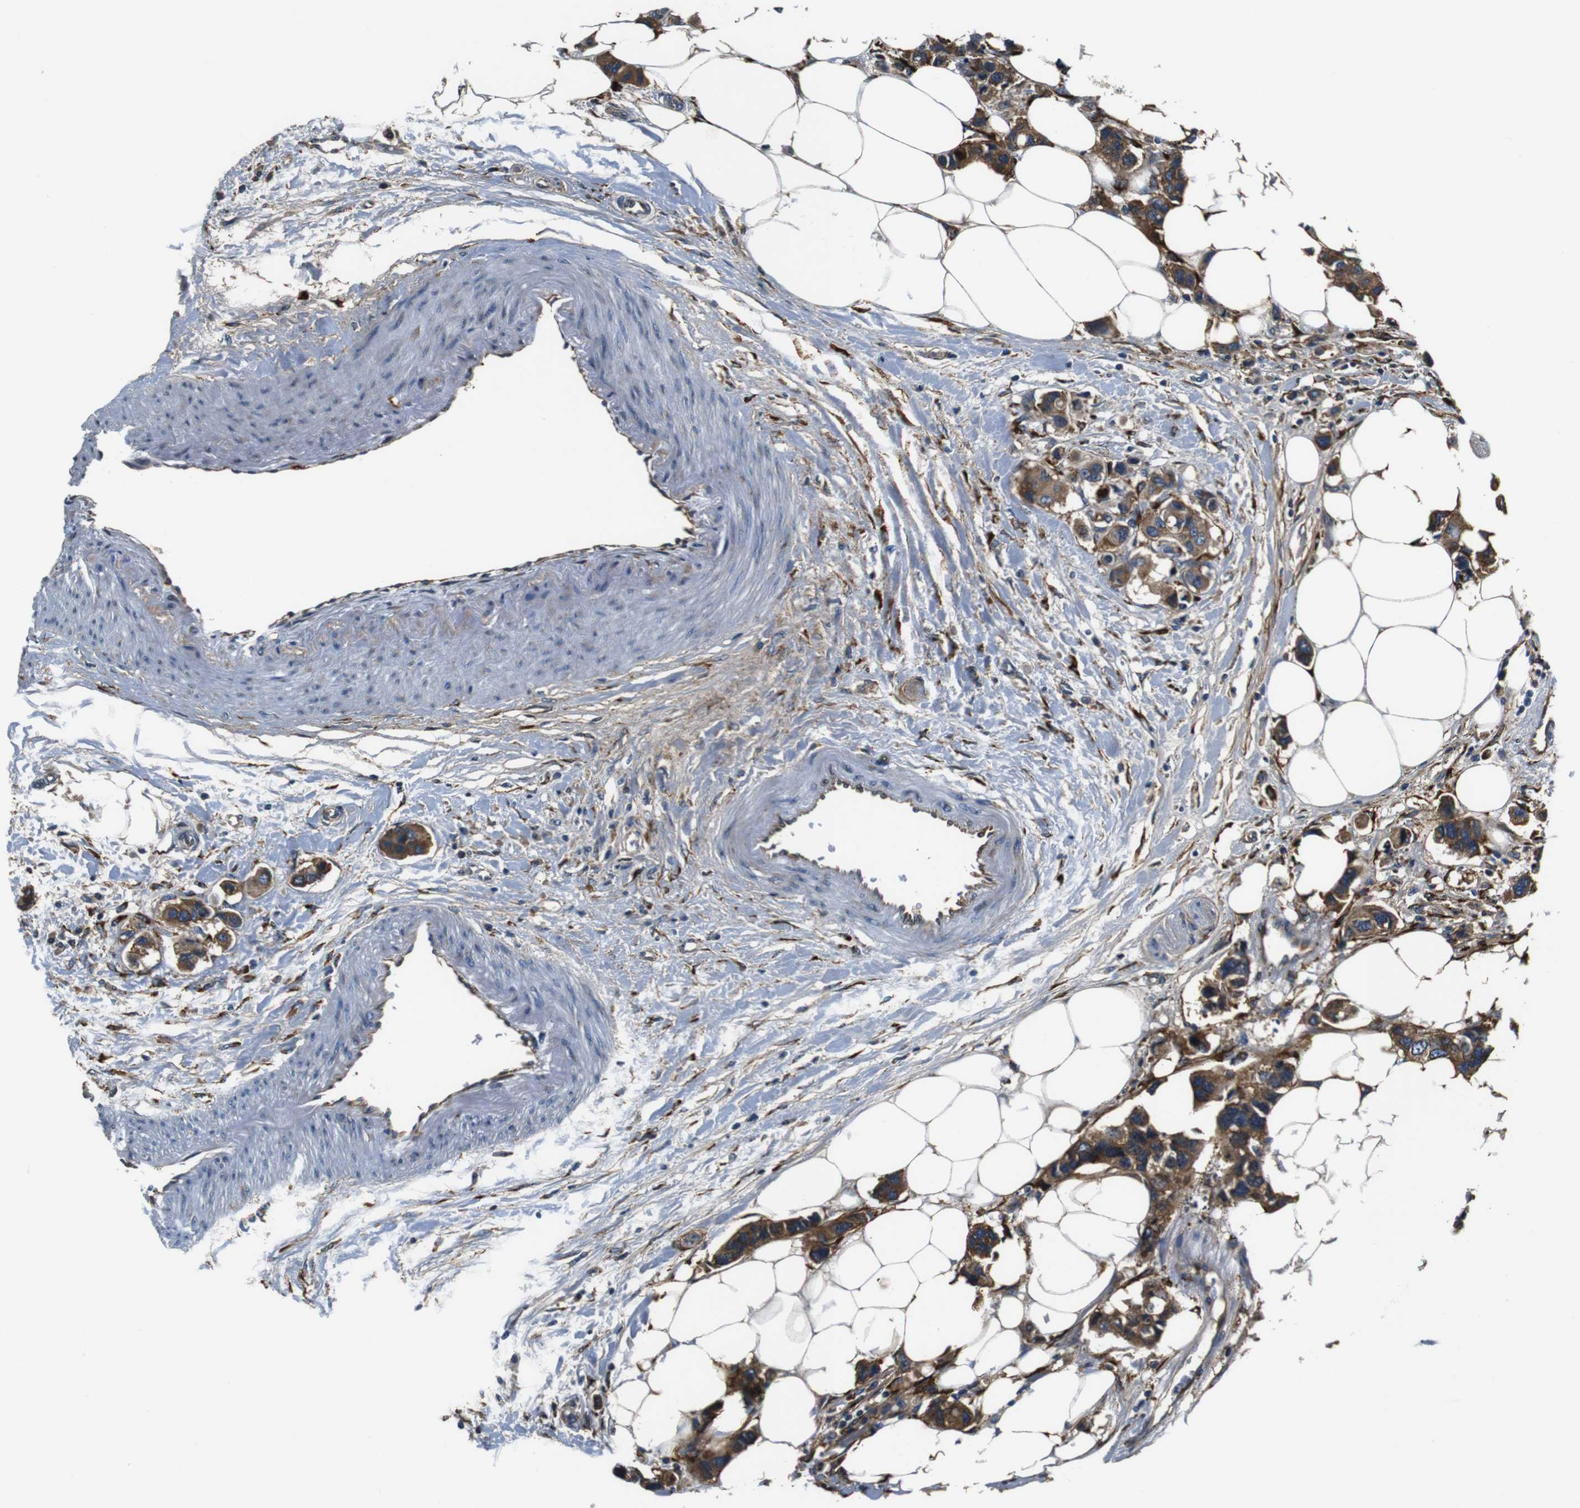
{"staining": {"intensity": "moderate", "quantity": ">75%", "location": "cytoplasmic/membranous"}, "tissue": "breast cancer", "cell_type": "Tumor cells", "image_type": "cancer", "snomed": [{"axis": "morphology", "description": "Normal tissue, NOS"}, {"axis": "morphology", "description": "Duct carcinoma"}, {"axis": "topography", "description": "Breast"}], "caption": "This is a photomicrograph of IHC staining of breast cancer, which shows moderate expression in the cytoplasmic/membranous of tumor cells.", "gene": "COL1A1", "patient": {"sex": "female", "age": 50}}